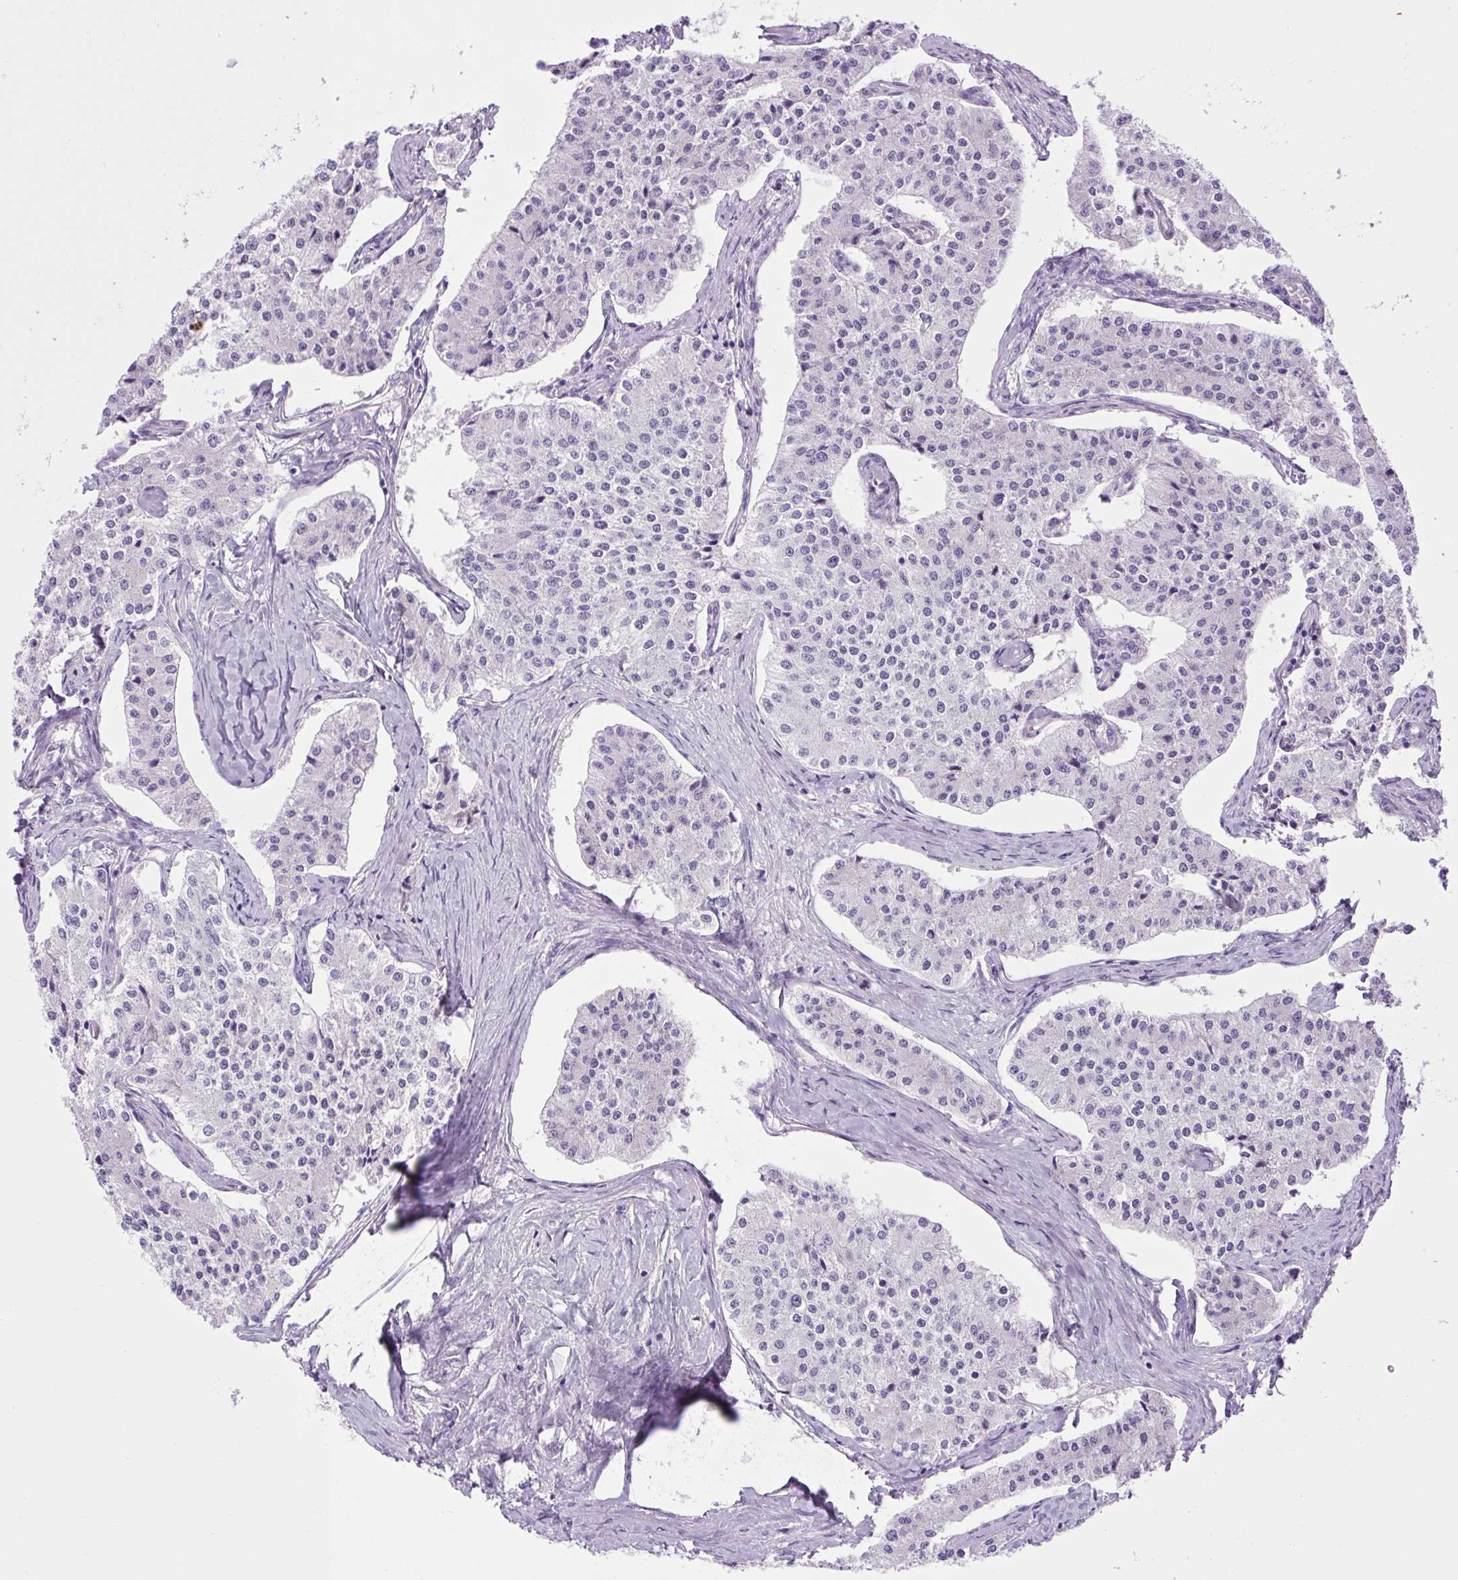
{"staining": {"intensity": "negative", "quantity": "none", "location": "none"}, "tissue": "carcinoid", "cell_type": "Tumor cells", "image_type": "cancer", "snomed": [{"axis": "morphology", "description": "Carcinoid, malignant, NOS"}, {"axis": "topography", "description": "Colon"}], "caption": "Micrograph shows no significant protein expression in tumor cells of carcinoid (malignant).", "gene": "VWA7", "patient": {"sex": "female", "age": 52}}